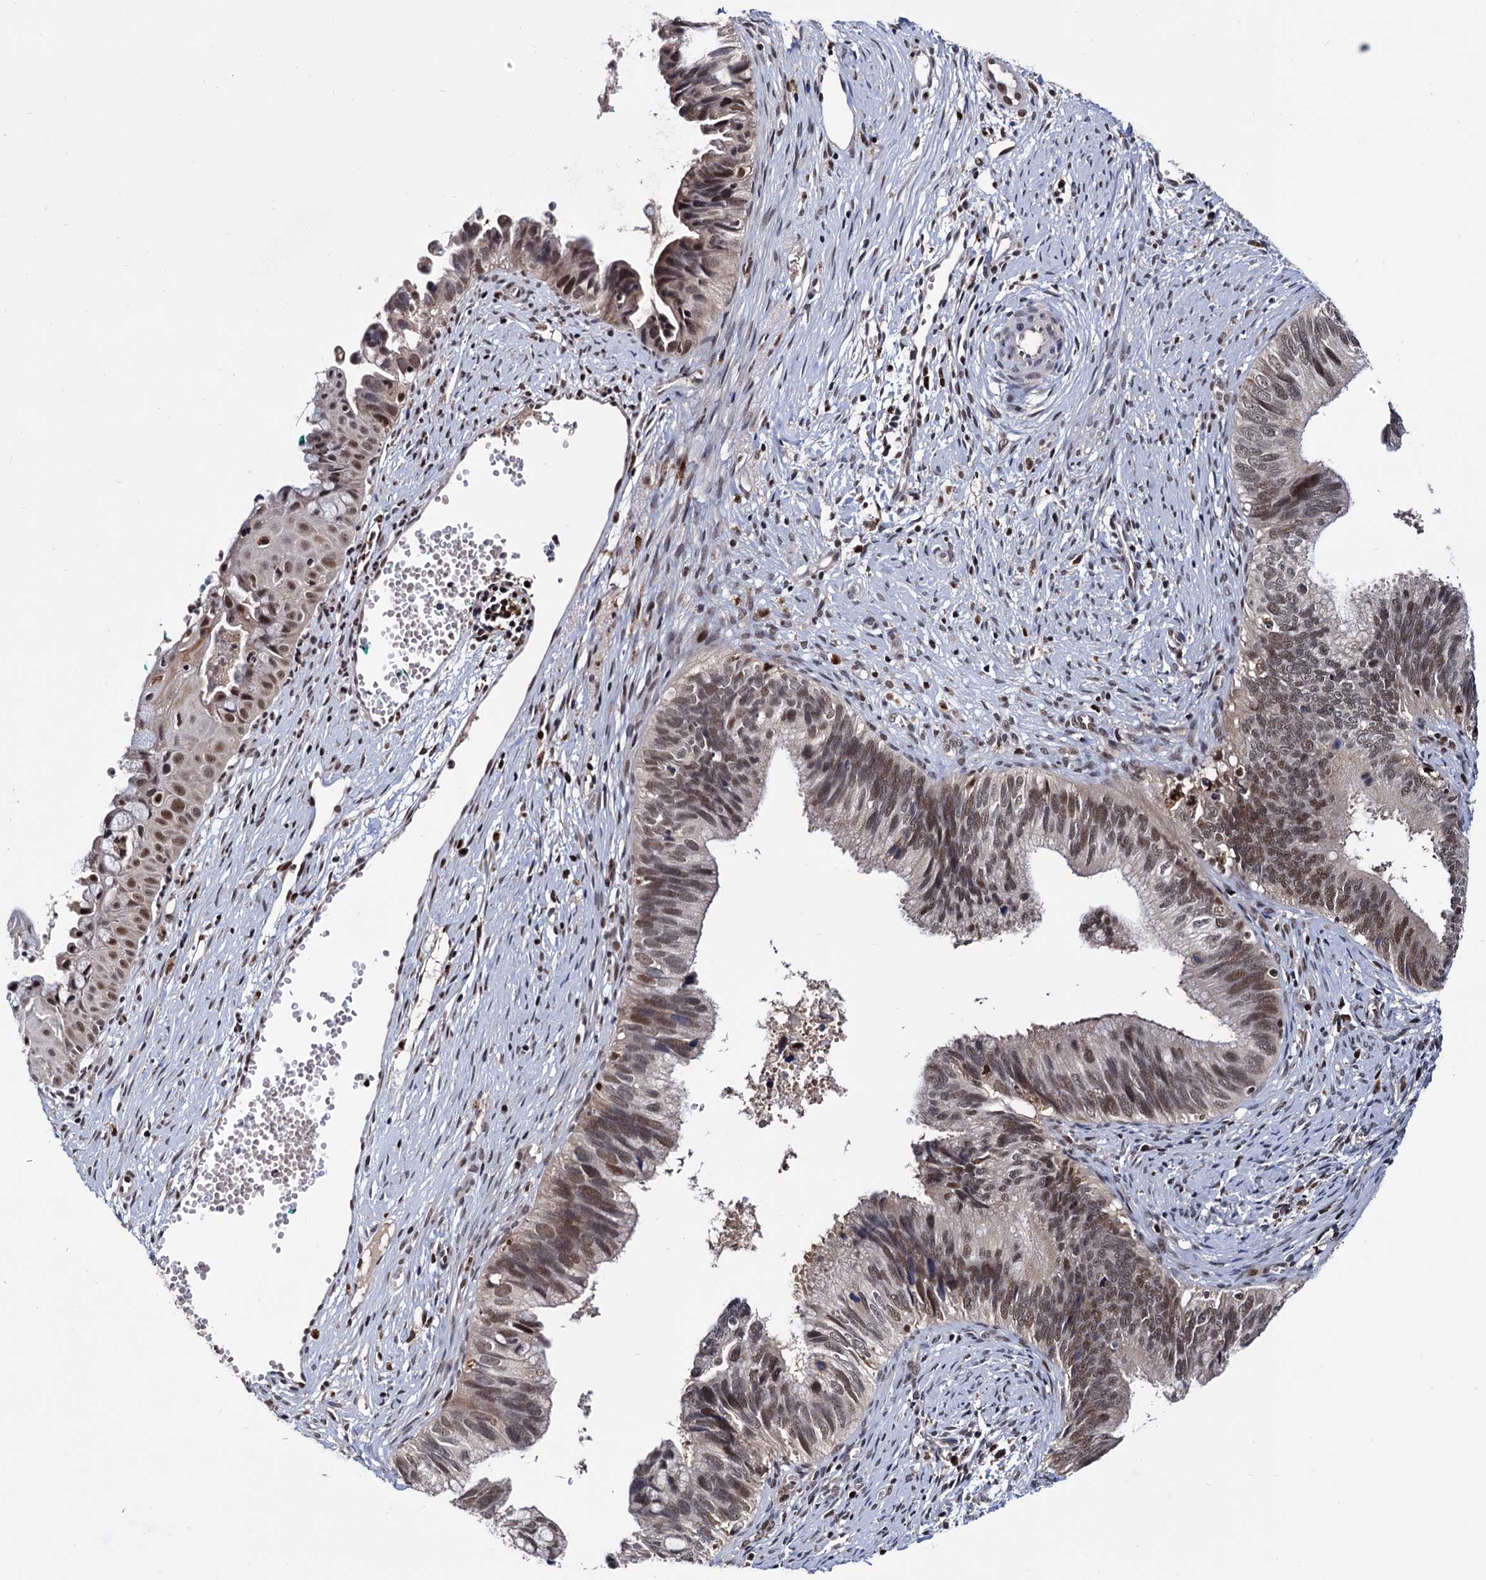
{"staining": {"intensity": "moderate", "quantity": ">75%", "location": "nuclear"}, "tissue": "cervical cancer", "cell_type": "Tumor cells", "image_type": "cancer", "snomed": [{"axis": "morphology", "description": "Adenocarcinoma, NOS"}, {"axis": "topography", "description": "Cervix"}], "caption": "There is medium levels of moderate nuclear expression in tumor cells of cervical cancer, as demonstrated by immunohistochemical staining (brown color).", "gene": "RNASEH2B", "patient": {"sex": "female", "age": 42}}